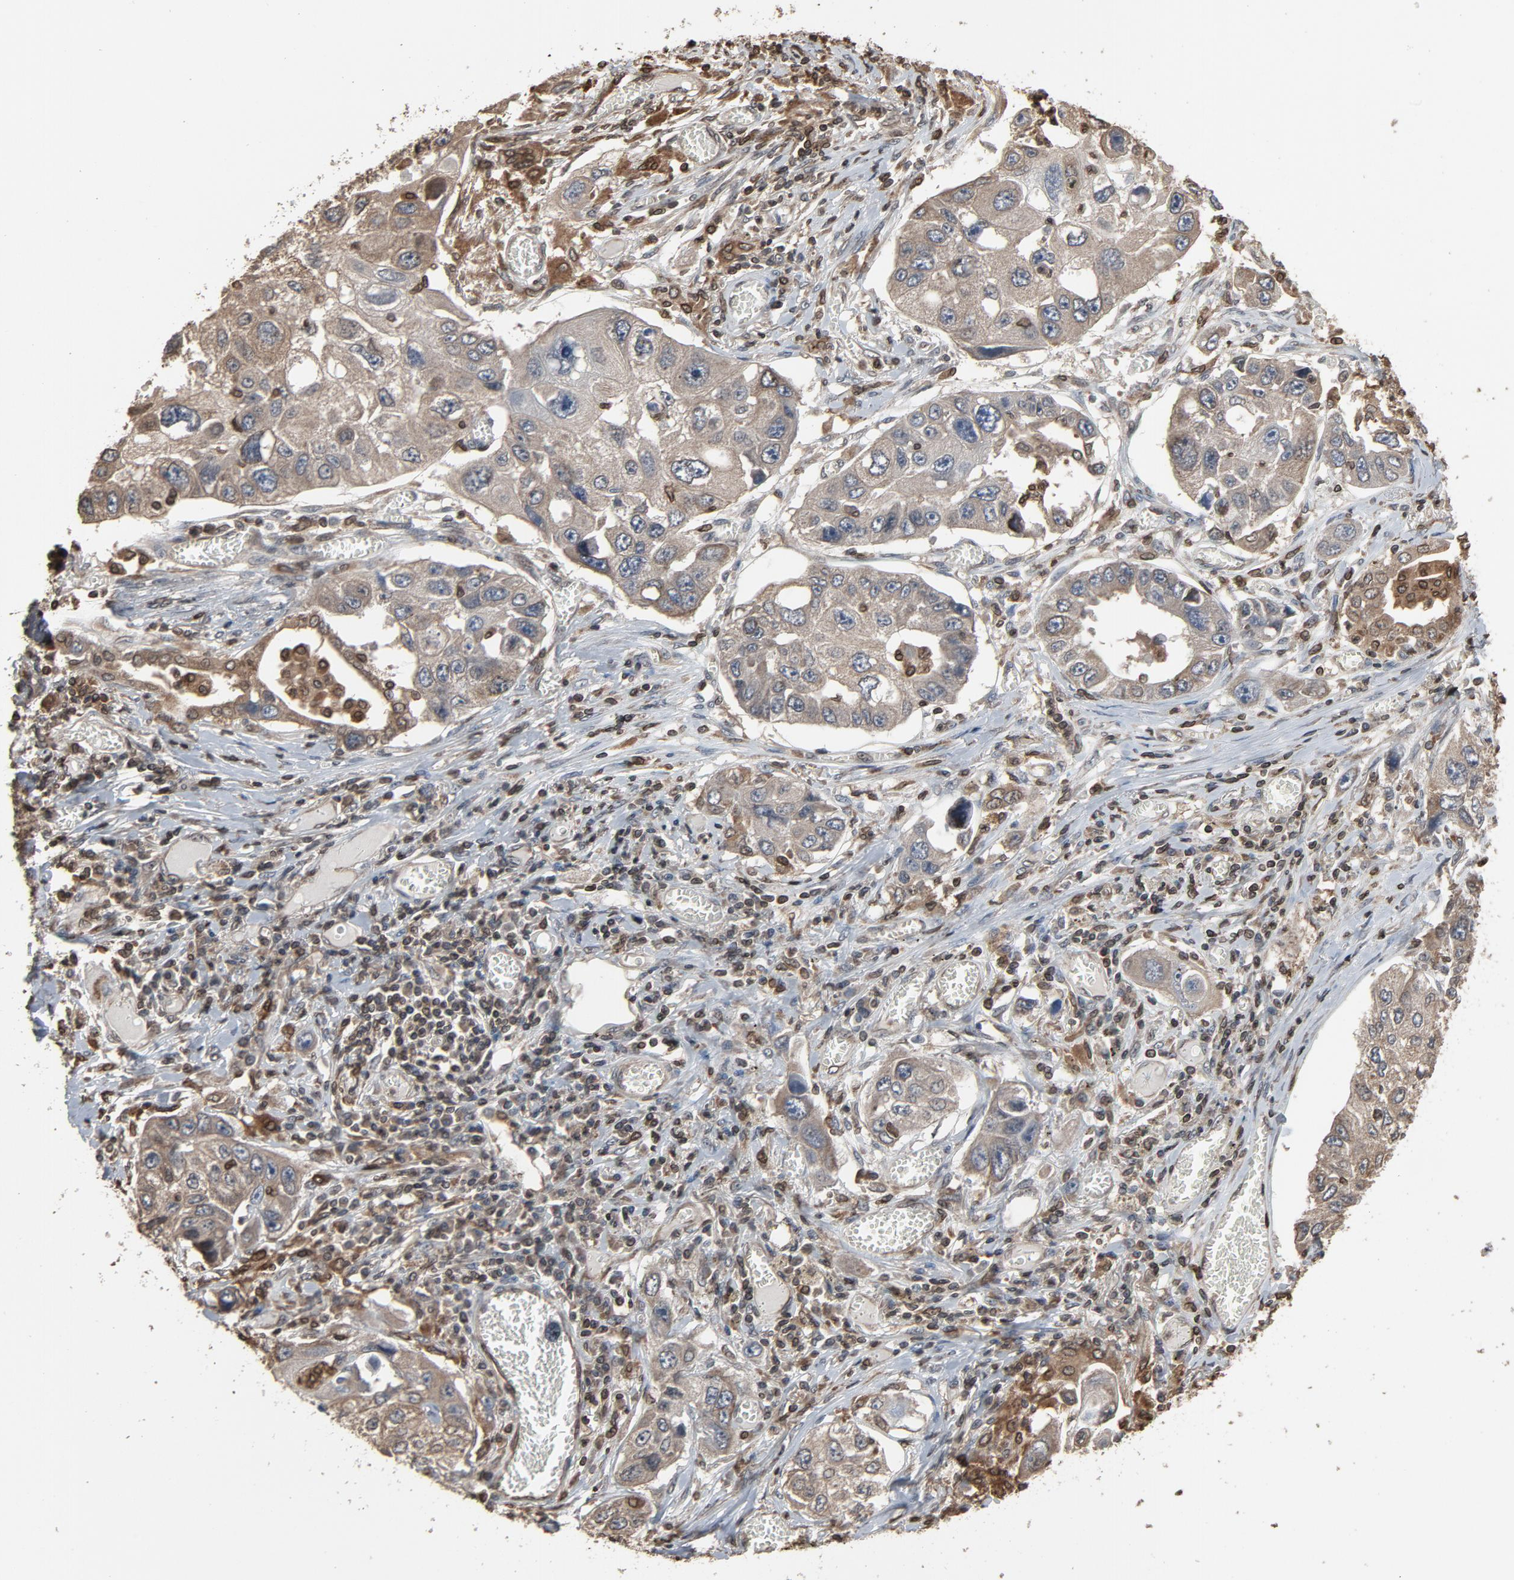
{"staining": {"intensity": "weak", "quantity": "25%-75%", "location": "cytoplasmic/membranous"}, "tissue": "lung cancer", "cell_type": "Tumor cells", "image_type": "cancer", "snomed": [{"axis": "morphology", "description": "Squamous cell carcinoma, NOS"}, {"axis": "topography", "description": "Lung"}], "caption": "Squamous cell carcinoma (lung) tissue exhibits weak cytoplasmic/membranous expression in approximately 25%-75% of tumor cells (DAB (3,3'-diaminobenzidine) IHC with brightfield microscopy, high magnification).", "gene": "UBE2D1", "patient": {"sex": "male", "age": 71}}